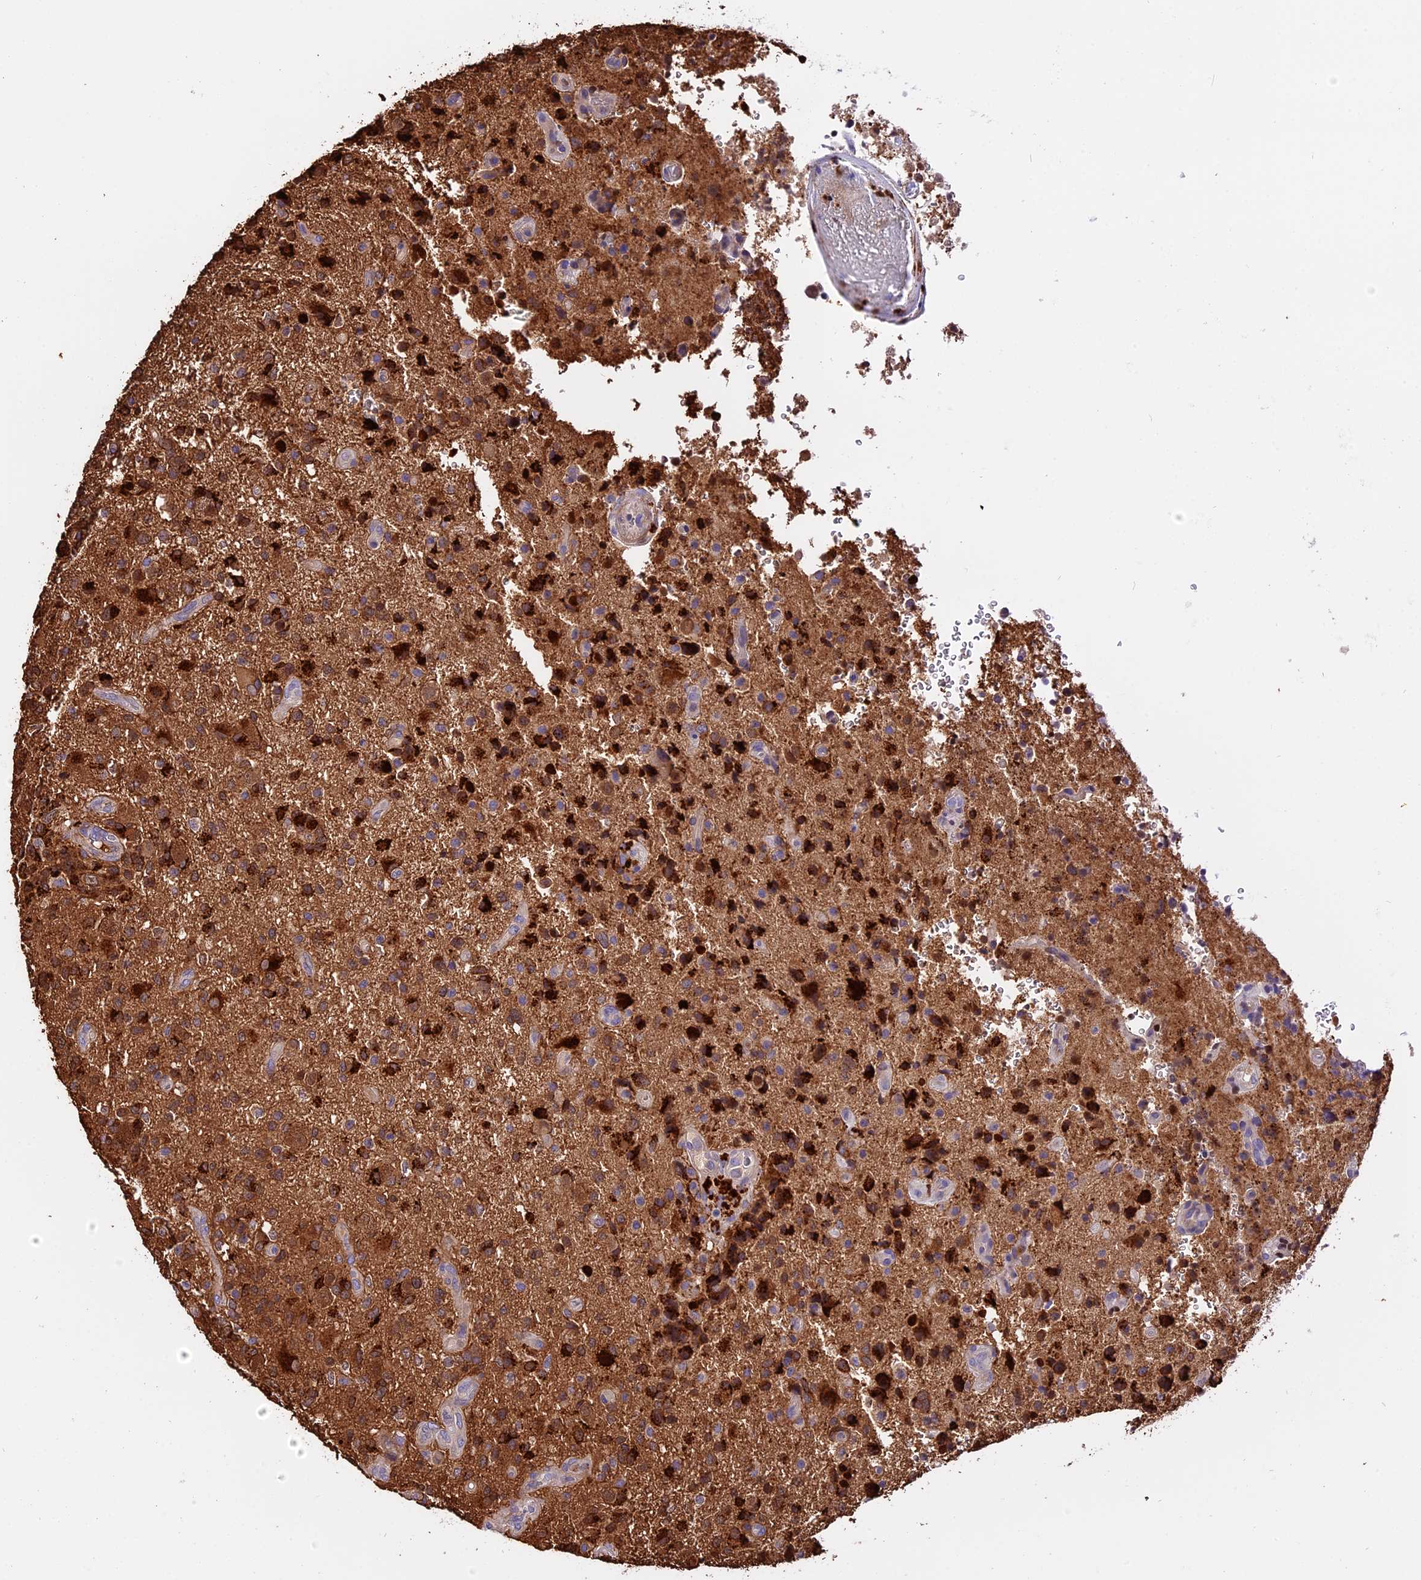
{"staining": {"intensity": "strong", "quantity": "25%-75%", "location": "cytoplasmic/membranous"}, "tissue": "glioma", "cell_type": "Tumor cells", "image_type": "cancer", "snomed": [{"axis": "morphology", "description": "Glioma, malignant, High grade"}, {"axis": "topography", "description": "Brain"}], "caption": "Tumor cells demonstrate strong cytoplasmic/membranous expression in about 25%-75% of cells in malignant glioma (high-grade).", "gene": "MAP3K7CL", "patient": {"sex": "male", "age": 47}}